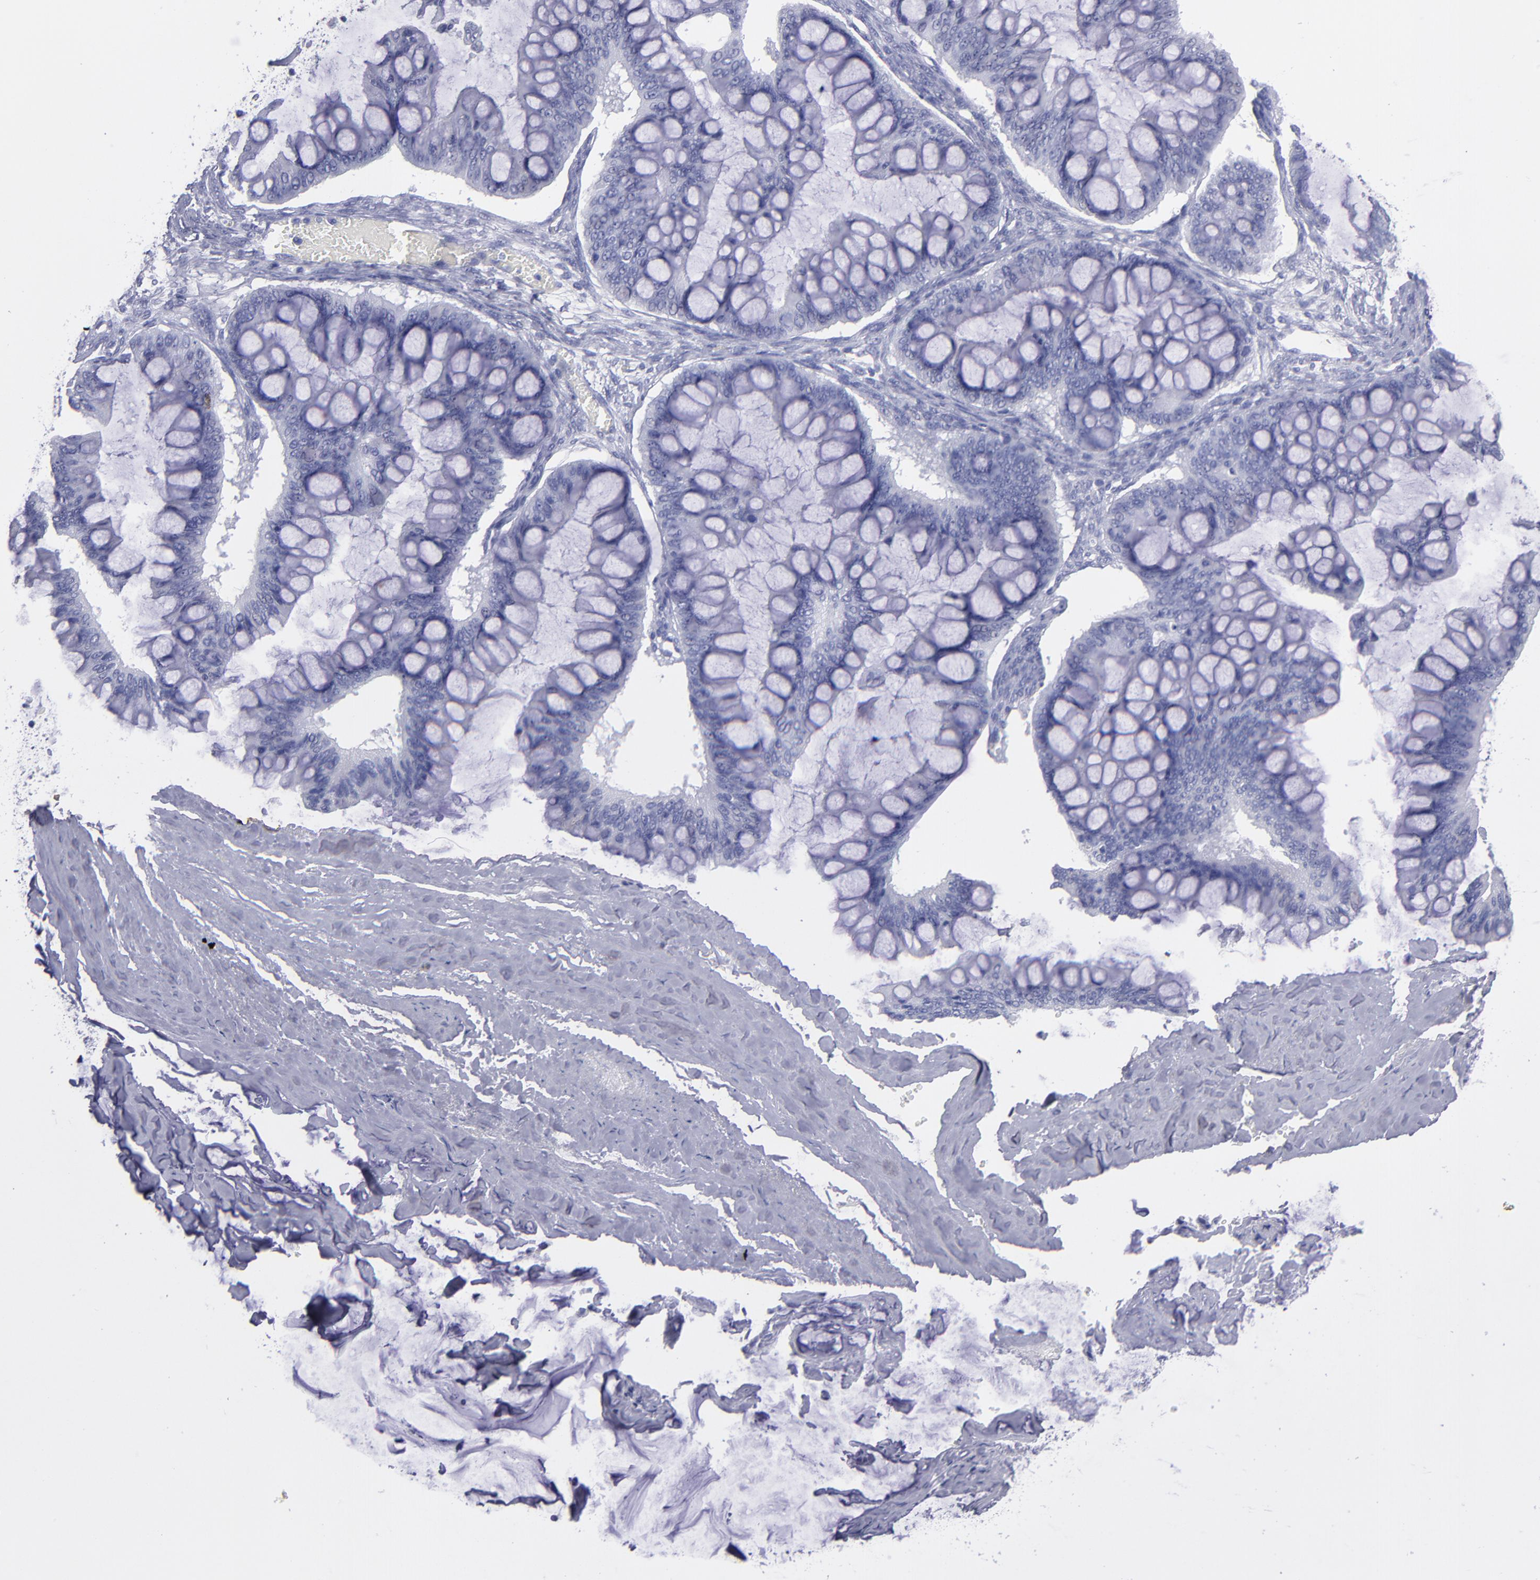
{"staining": {"intensity": "negative", "quantity": "none", "location": "none"}, "tissue": "ovarian cancer", "cell_type": "Tumor cells", "image_type": "cancer", "snomed": [{"axis": "morphology", "description": "Cystadenocarcinoma, mucinous, NOS"}, {"axis": "topography", "description": "Ovary"}], "caption": "This photomicrograph is of ovarian mucinous cystadenocarcinoma stained with immunohistochemistry (IHC) to label a protein in brown with the nuclei are counter-stained blue. There is no expression in tumor cells.", "gene": "MB", "patient": {"sex": "female", "age": 73}}